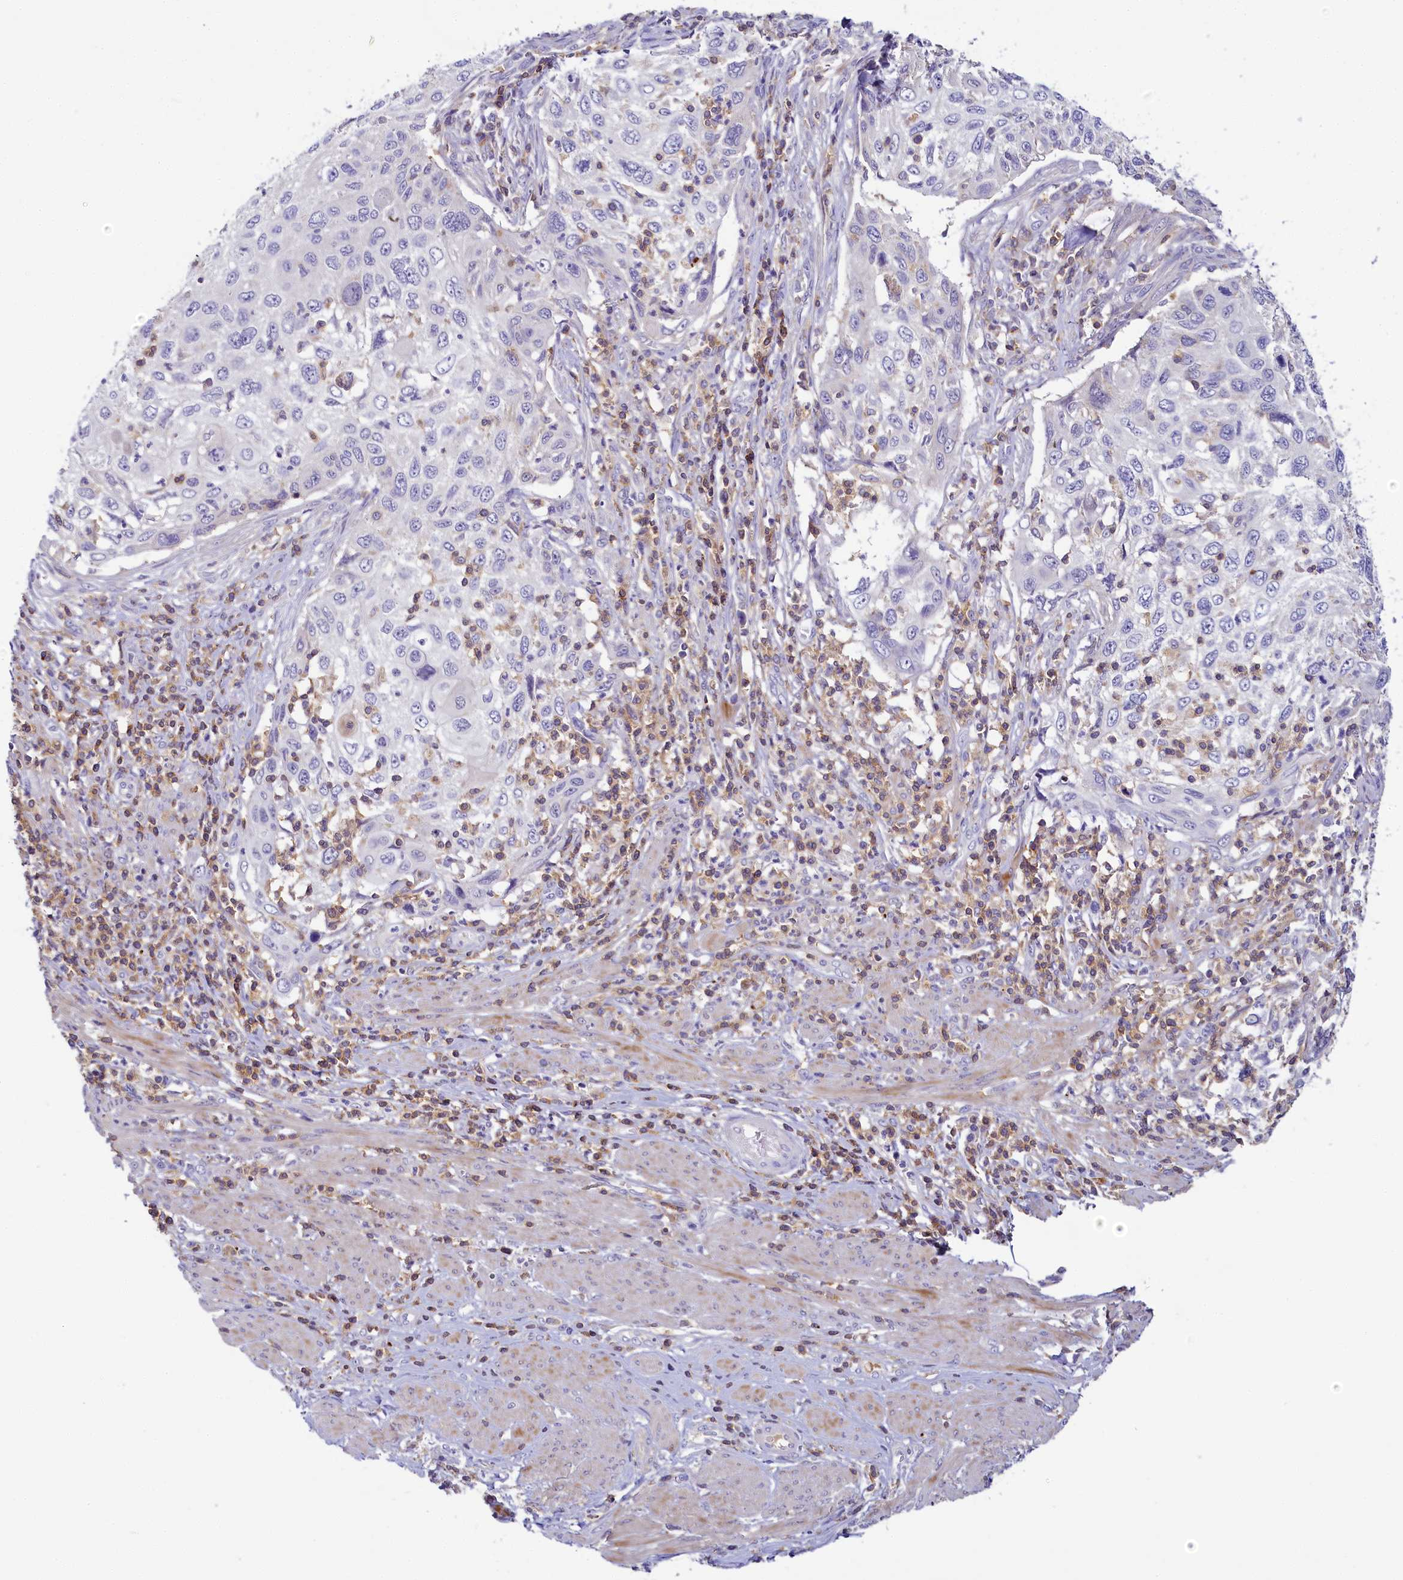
{"staining": {"intensity": "negative", "quantity": "none", "location": "none"}, "tissue": "cervical cancer", "cell_type": "Tumor cells", "image_type": "cancer", "snomed": [{"axis": "morphology", "description": "Squamous cell carcinoma, NOS"}, {"axis": "topography", "description": "Cervix"}], "caption": "DAB (3,3'-diaminobenzidine) immunohistochemical staining of human squamous cell carcinoma (cervical) displays no significant staining in tumor cells.", "gene": "FGFR2", "patient": {"sex": "female", "age": 70}}